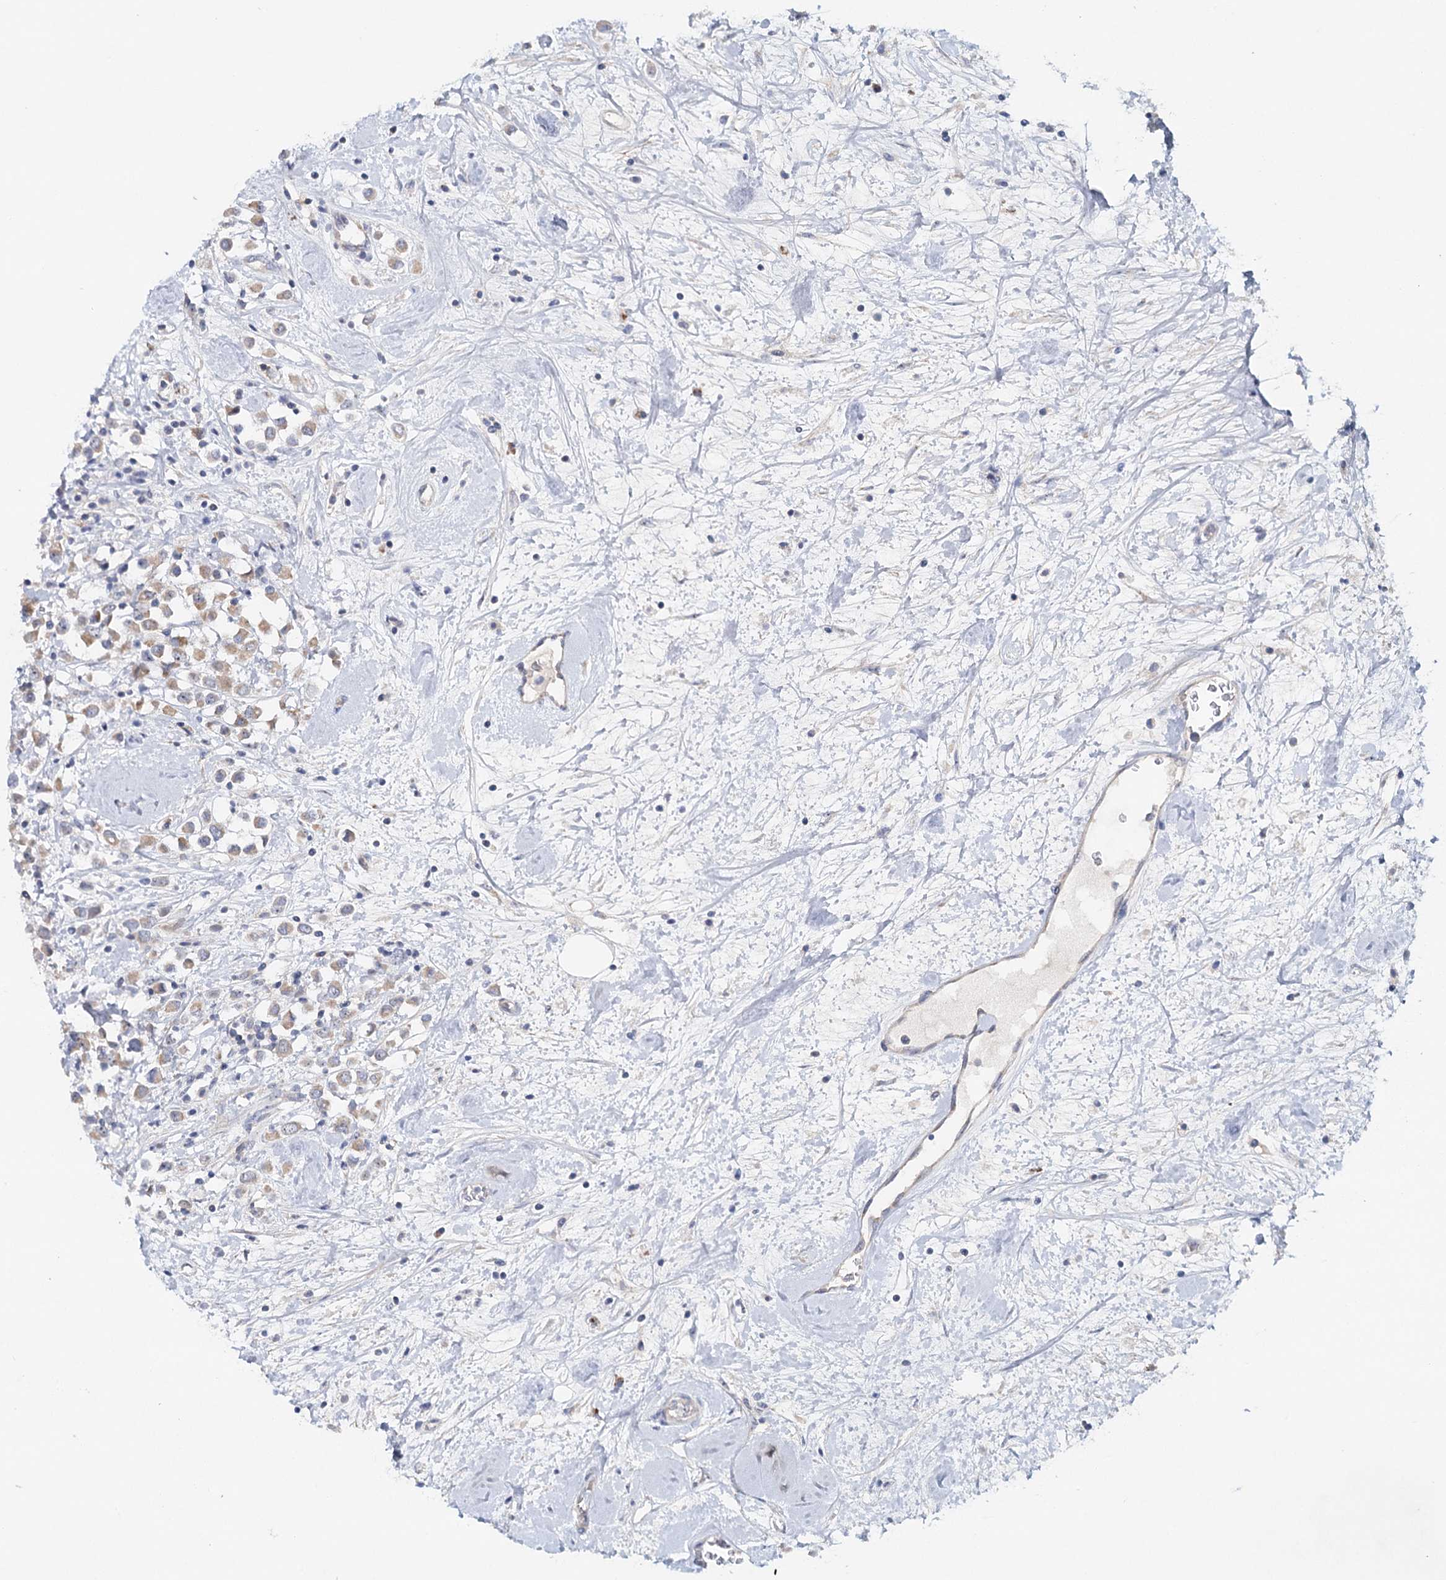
{"staining": {"intensity": "weak", "quantity": "25%-75%", "location": "cytoplasmic/membranous"}, "tissue": "breast cancer", "cell_type": "Tumor cells", "image_type": "cancer", "snomed": [{"axis": "morphology", "description": "Duct carcinoma"}, {"axis": "topography", "description": "Breast"}], "caption": "Immunohistochemistry (IHC) (DAB (3,3'-diaminobenzidine)) staining of human breast cancer (infiltrating ductal carcinoma) demonstrates weak cytoplasmic/membranous protein expression in about 25%-75% of tumor cells. (DAB IHC with brightfield microscopy, high magnification).", "gene": "RBM43", "patient": {"sex": "female", "age": 61}}